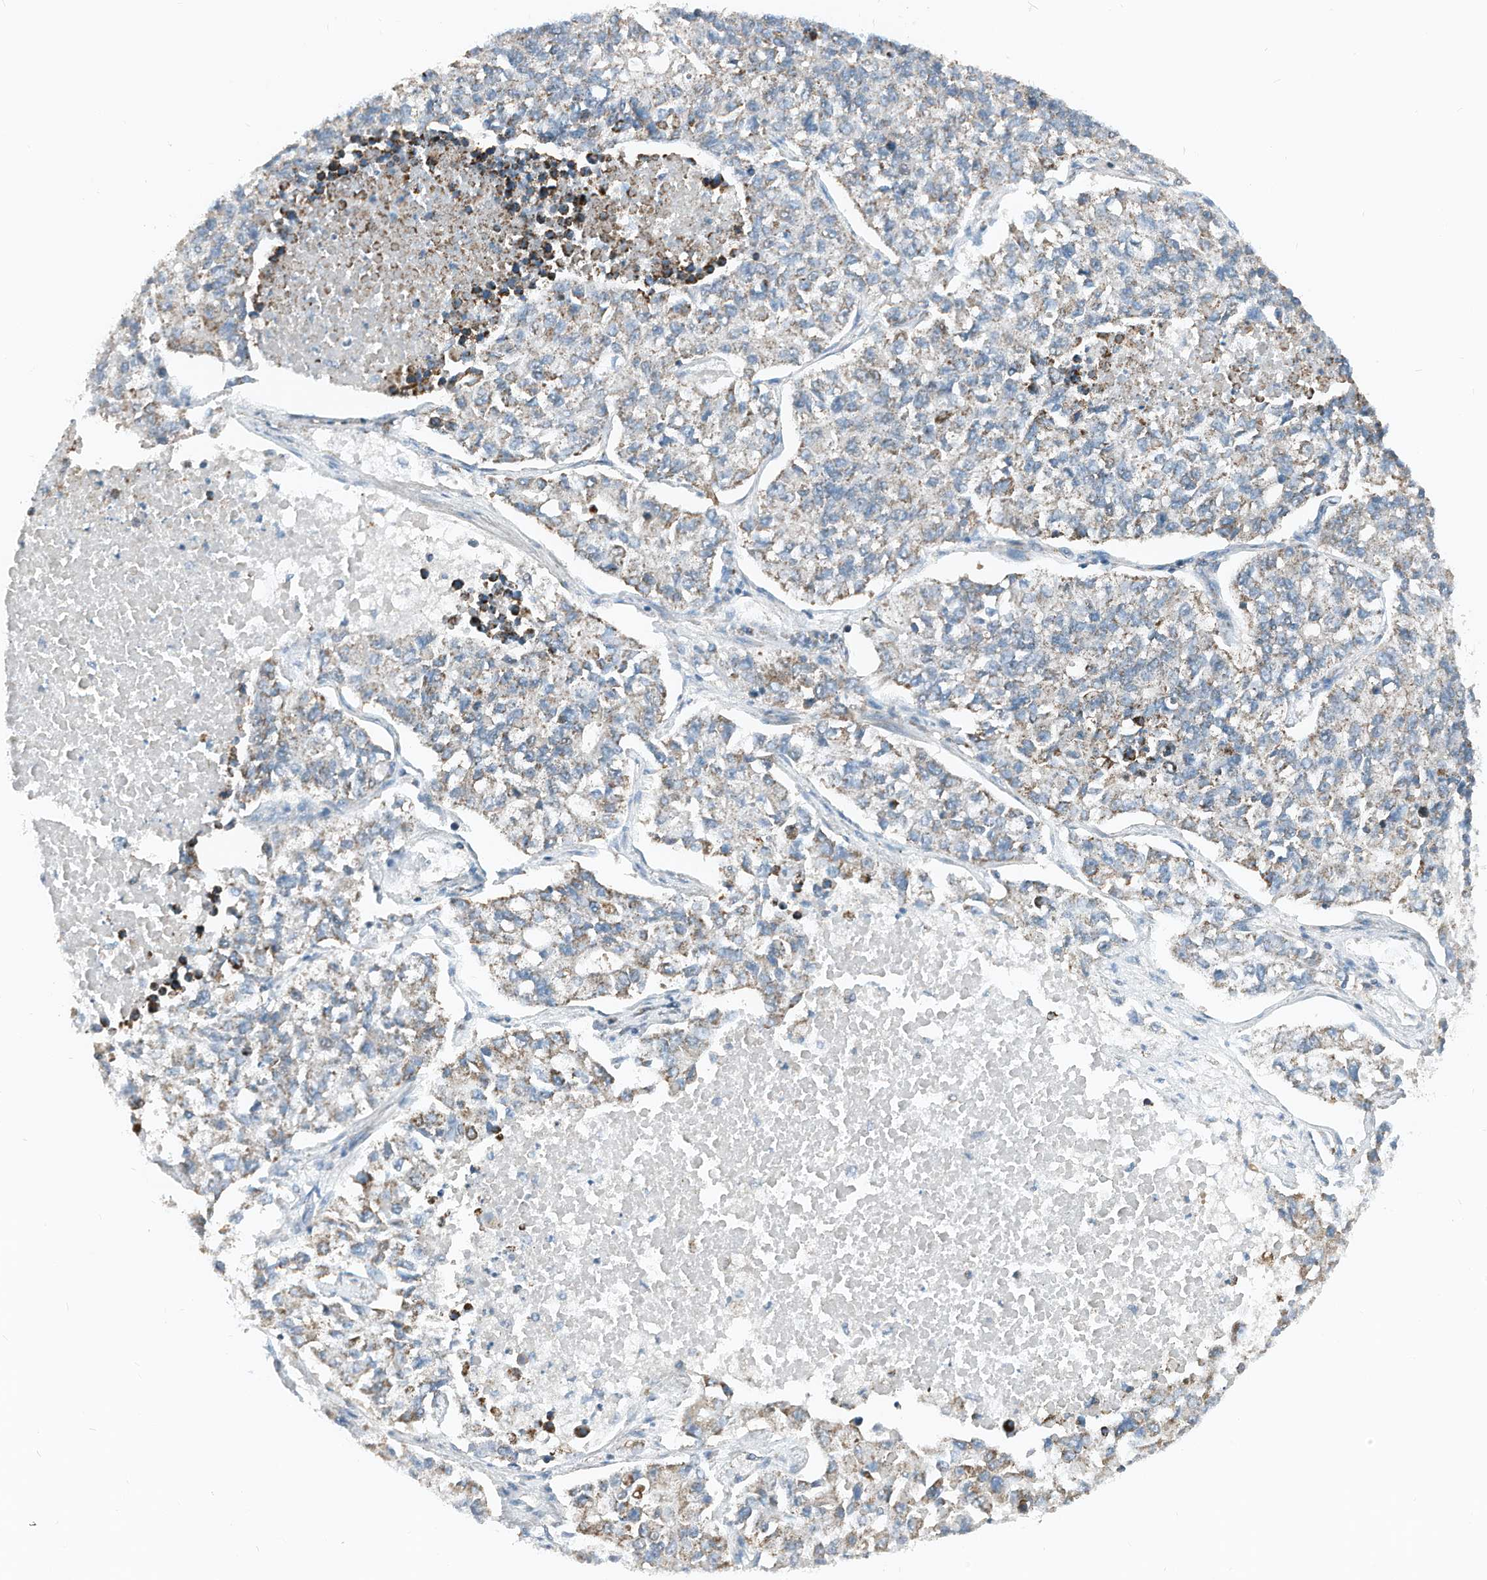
{"staining": {"intensity": "moderate", "quantity": "25%-75%", "location": "cytoplasmic/membranous"}, "tissue": "lung cancer", "cell_type": "Tumor cells", "image_type": "cancer", "snomed": [{"axis": "morphology", "description": "Adenocarcinoma, NOS"}, {"axis": "topography", "description": "Lung"}], "caption": "Lung adenocarcinoma stained for a protein (brown) reveals moderate cytoplasmic/membranous positive staining in about 25%-75% of tumor cells.", "gene": "RMND1", "patient": {"sex": "male", "age": 49}}